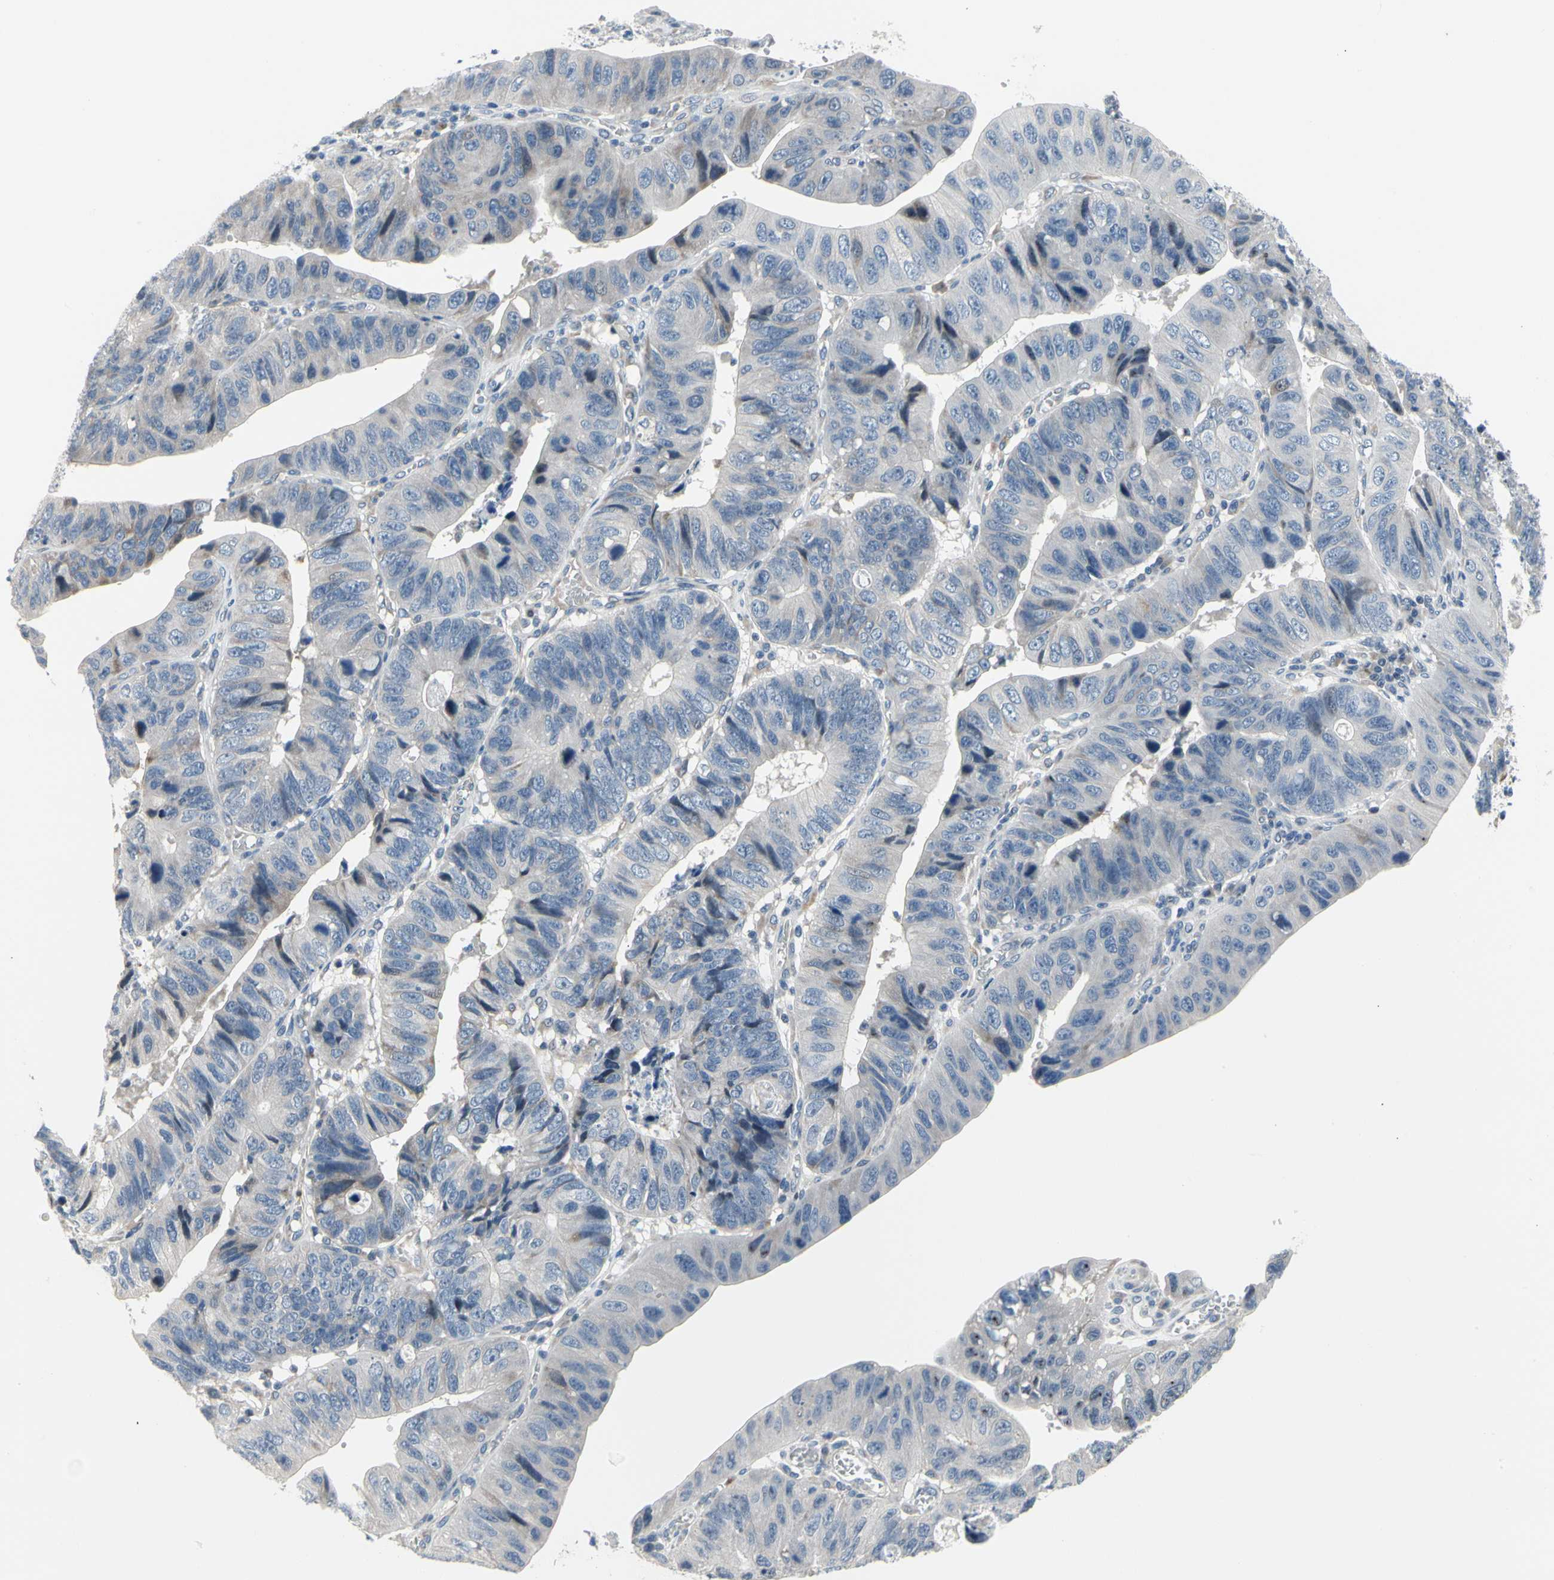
{"staining": {"intensity": "negative", "quantity": "none", "location": "none"}, "tissue": "stomach cancer", "cell_type": "Tumor cells", "image_type": "cancer", "snomed": [{"axis": "morphology", "description": "Adenocarcinoma, NOS"}, {"axis": "topography", "description": "Stomach"}], "caption": "Immunohistochemistry (IHC) image of human adenocarcinoma (stomach) stained for a protein (brown), which exhibits no staining in tumor cells. (DAB (3,3'-diaminobenzidine) IHC visualized using brightfield microscopy, high magnification).", "gene": "NFASC", "patient": {"sex": "male", "age": 59}}